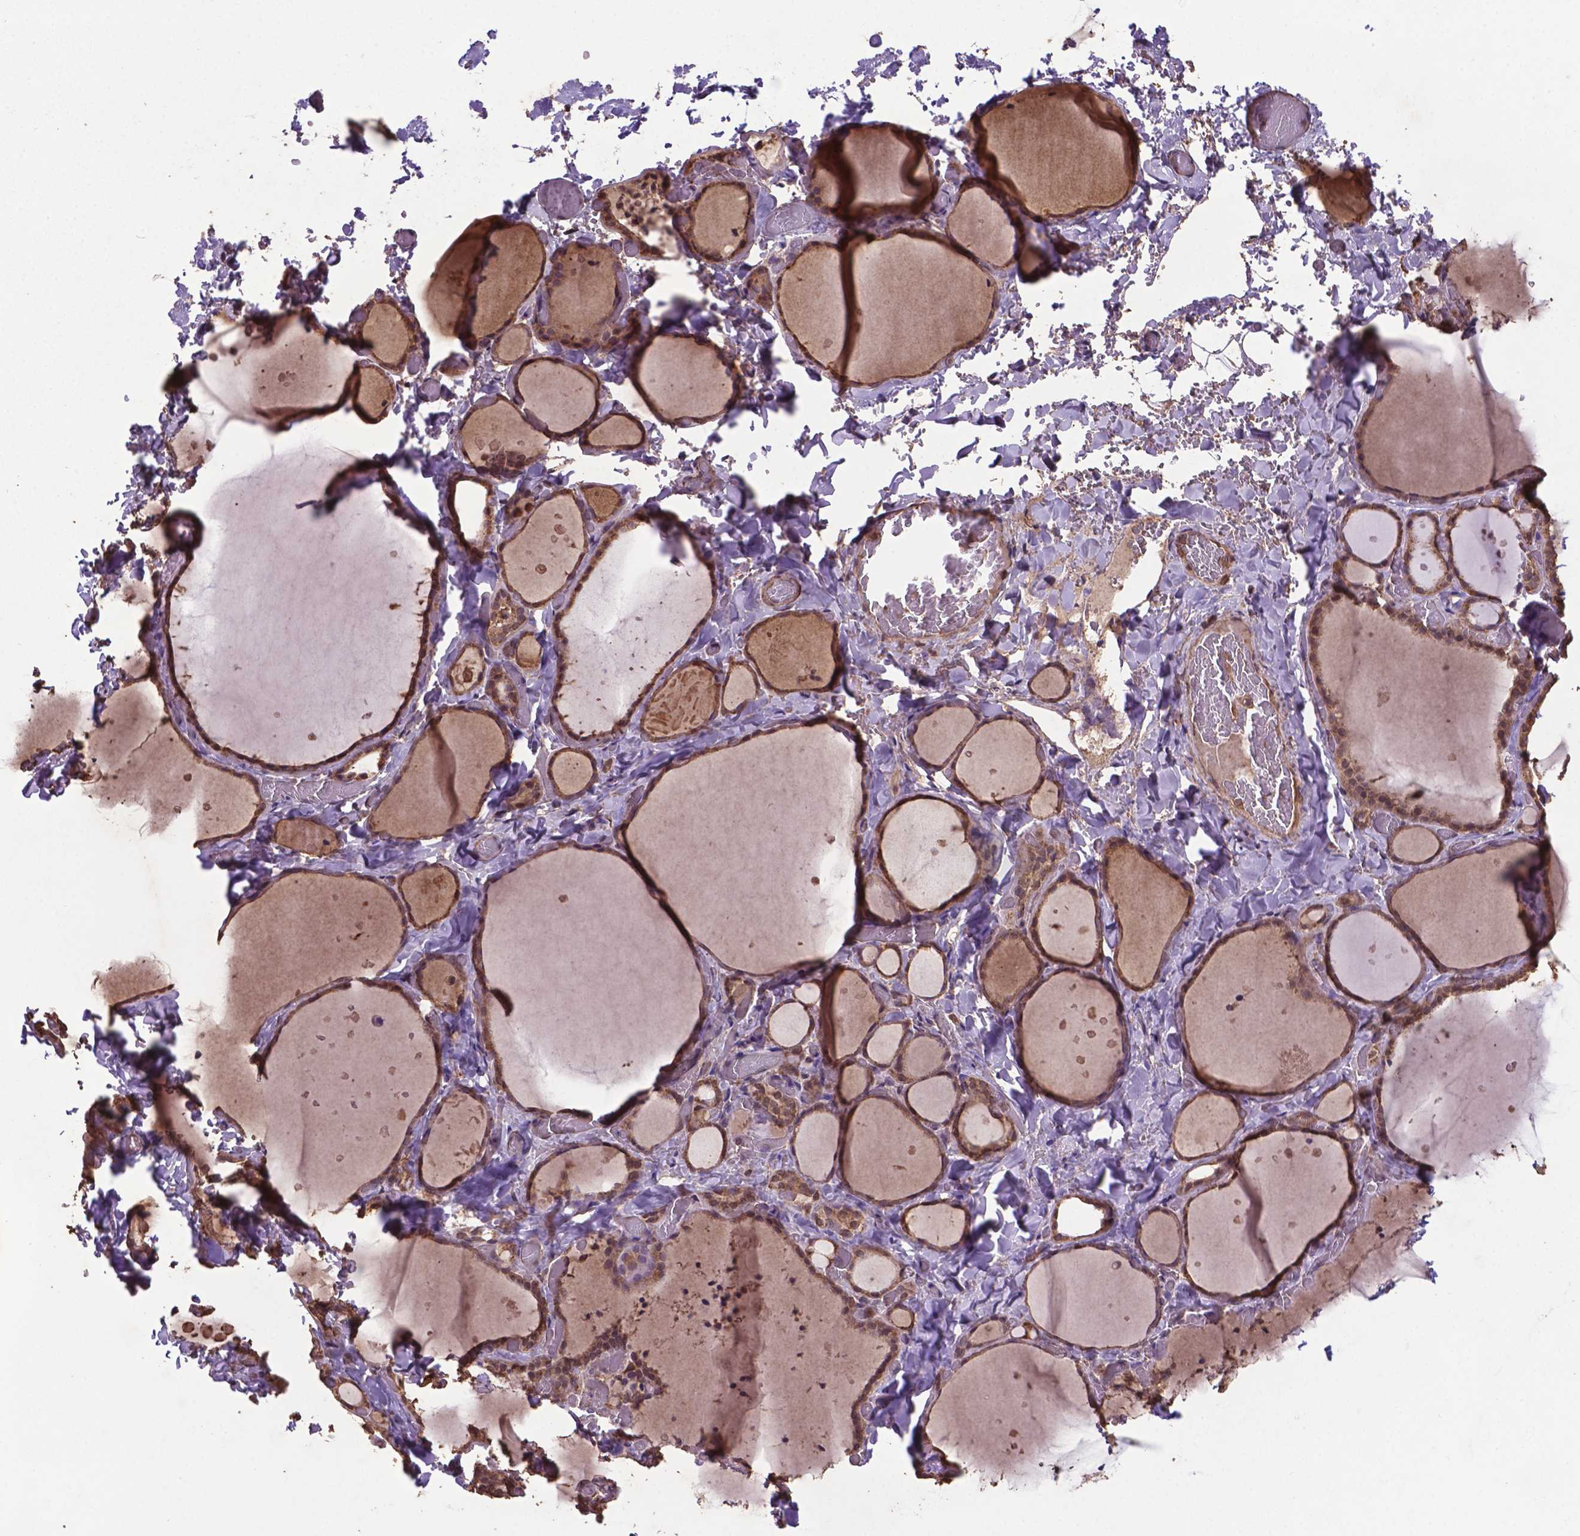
{"staining": {"intensity": "moderate", "quantity": ">75%", "location": "cytoplasmic/membranous,nuclear"}, "tissue": "thyroid gland", "cell_type": "Glandular cells", "image_type": "normal", "snomed": [{"axis": "morphology", "description": "Normal tissue, NOS"}, {"axis": "topography", "description": "Thyroid gland"}], "caption": "Immunohistochemistry (IHC) image of benign thyroid gland: thyroid gland stained using immunohistochemistry (IHC) shows medium levels of moderate protein expression localized specifically in the cytoplasmic/membranous,nuclear of glandular cells, appearing as a cytoplasmic/membranous,nuclear brown color.", "gene": "DCAF1", "patient": {"sex": "female", "age": 36}}